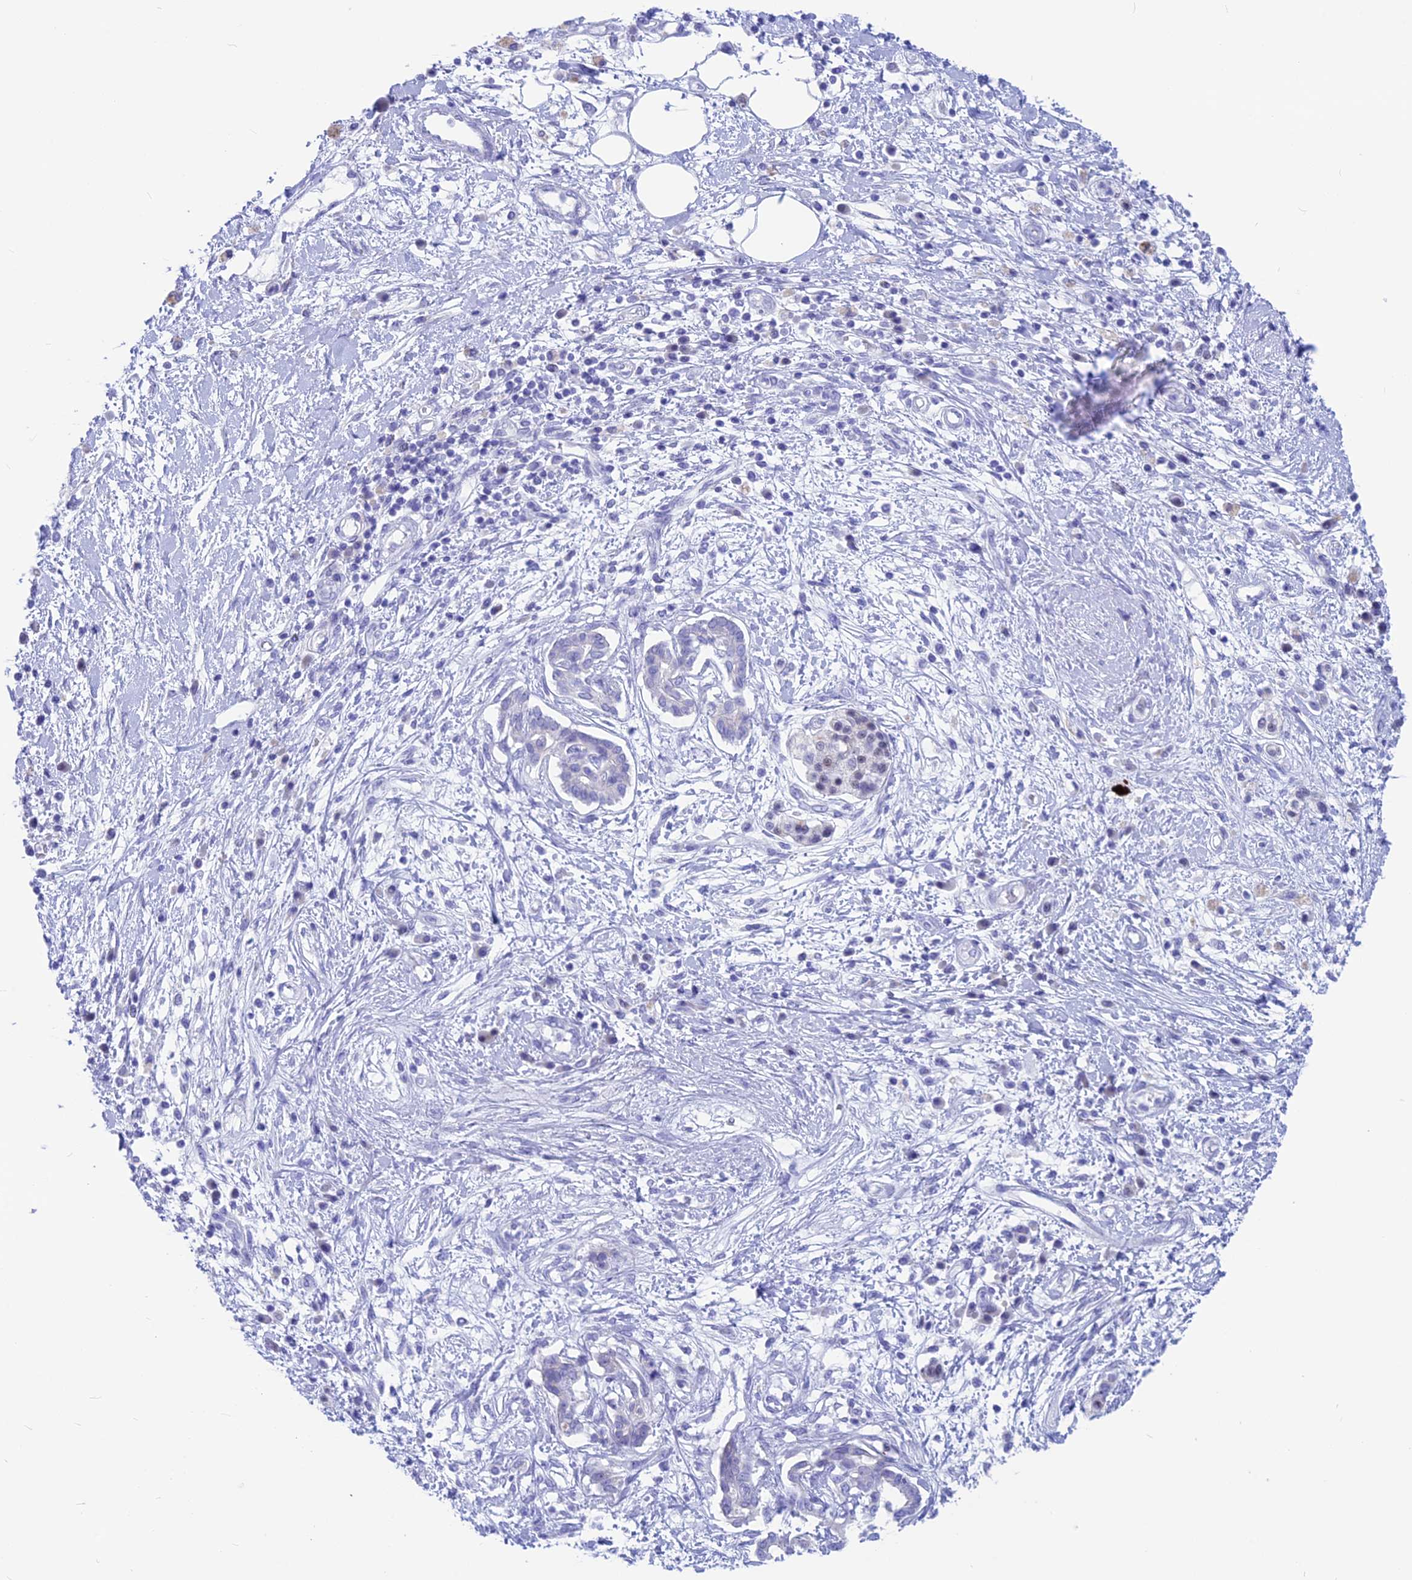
{"staining": {"intensity": "negative", "quantity": "none", "location": "none"}, "tissue": "pancreatic cancer", "cell_type": "Tumor cells", "image_type": "cancer", "snomed": [{"axis": "morphology", "description": "Adenocarcinoma, NOS"}, {"axis": "topography", "description": "Pancreas"}], "caption": "Immunohistochemistry (IHC) of human pancreatic adenocarcinoma exhibits no expression in tumor cells.", "gene": "SNTN", "patient": {"sex": "female", "age": 56}}